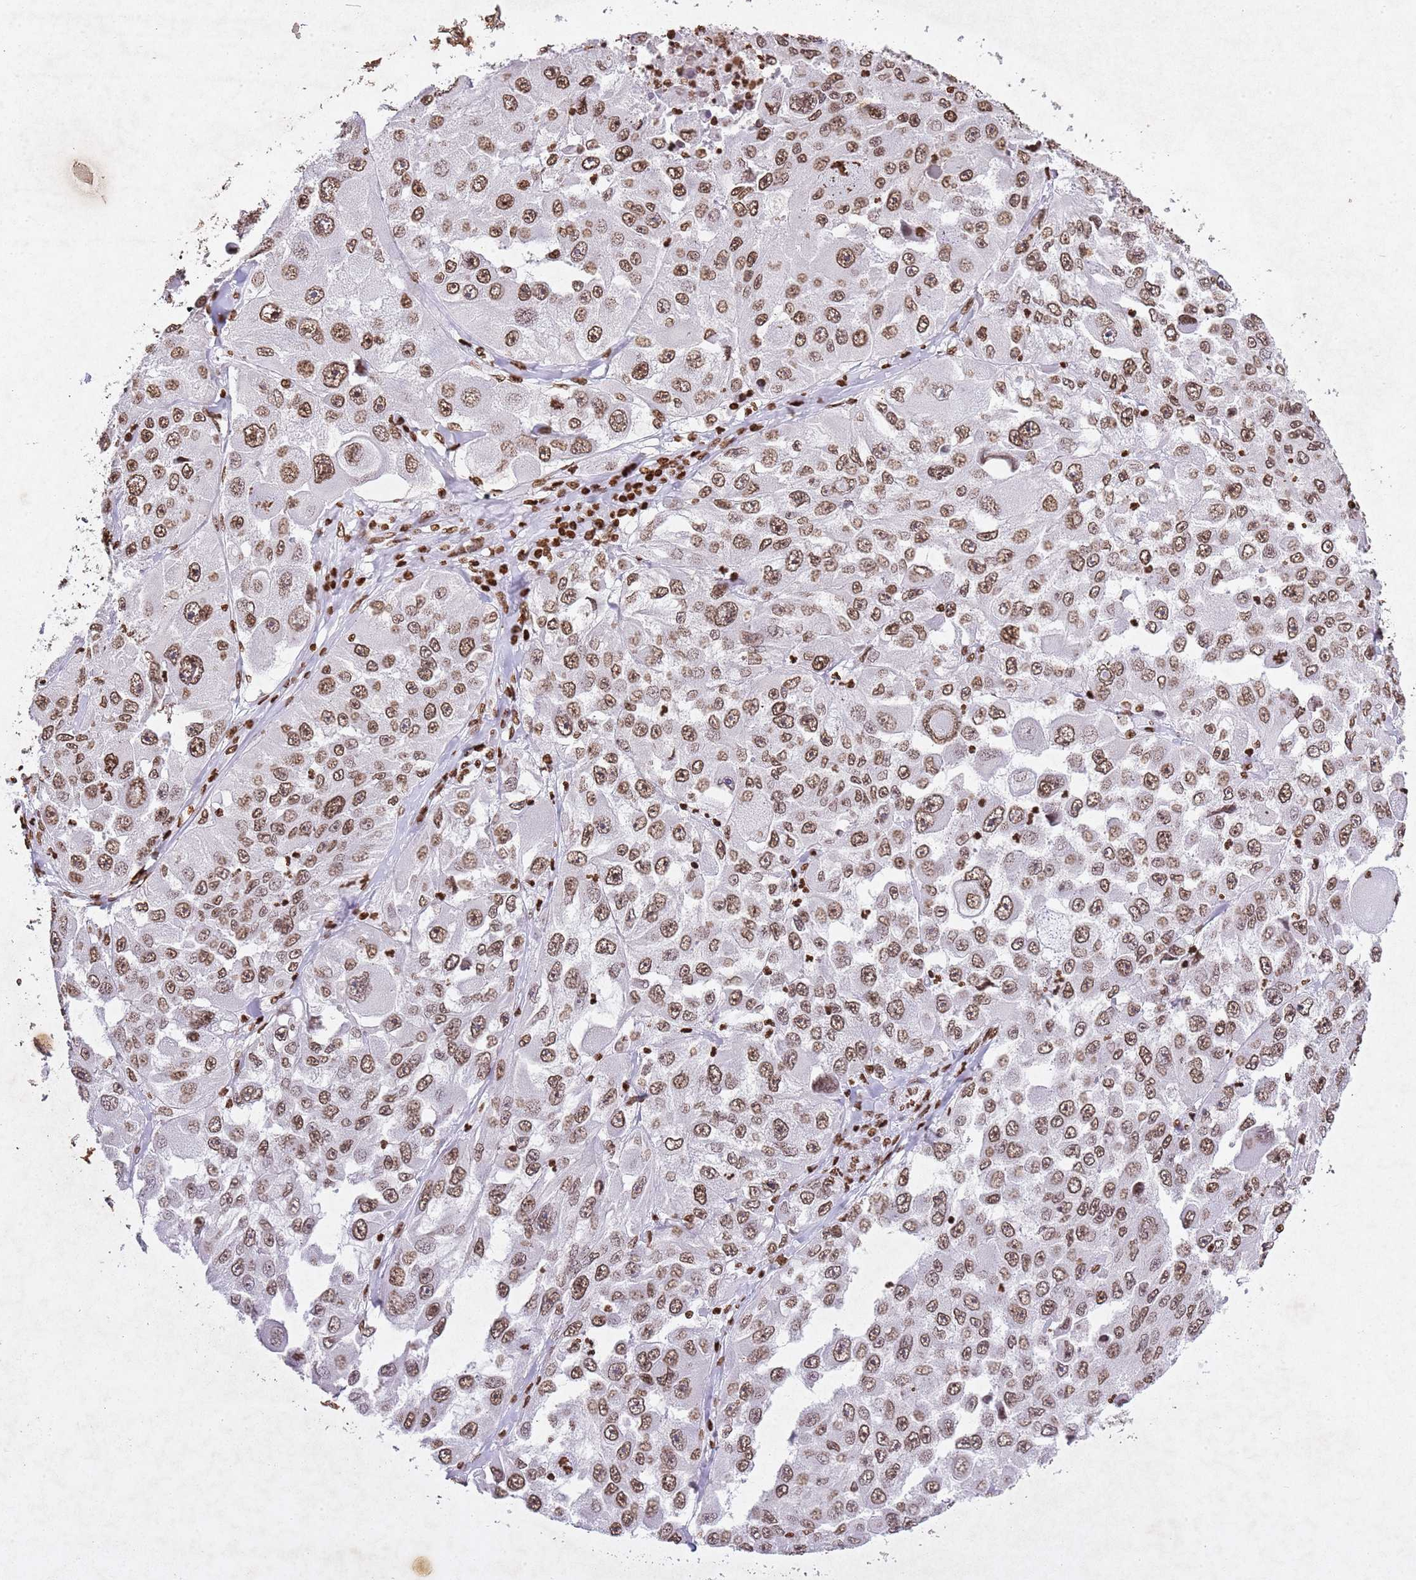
{"staining": {"intensity": "moderate", "quantity": ">75%", "location": "nuclear"}, "tissue": "melanoma", "cell_type": "Tumor cells", "image_type": "cancer", "snomed": [{"axis": "morphology", "description": "Malignant melanoma, Metastatic site"}, {"axis": "topography", "description": "Lymph node"}], "caption": "High-magnification brightfield microscopy of melanoma stained with DAB (brown) and counterstained with hematoxylin (blue). tumor cells exhibit moderate nuclear expression is seen in approximately>75% of cells.", "gene": "BMAL1", "patient": {"sex": "male", "age": 62}}